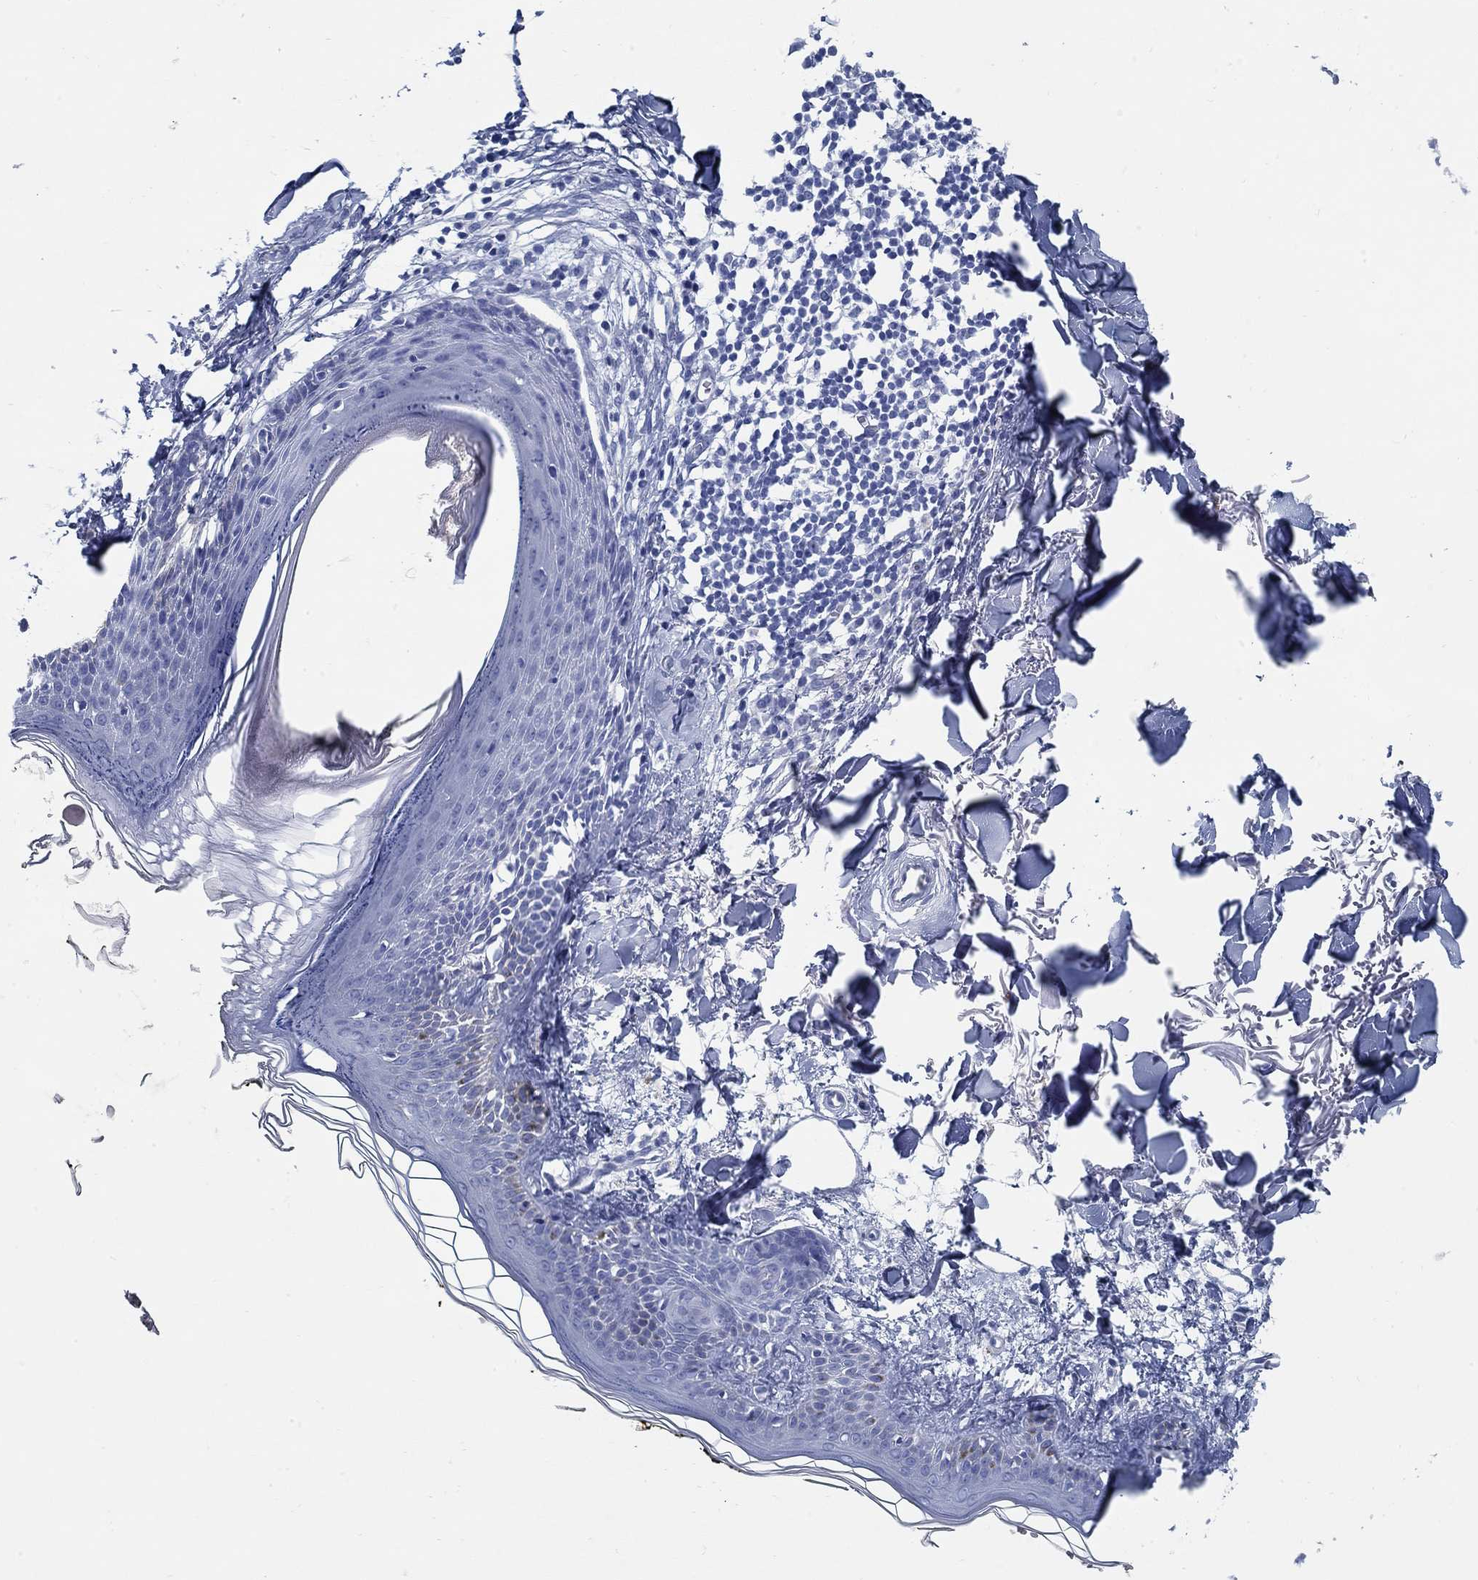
{"staining": {"intensity": "negative", "quantity": "none", "location": "none"}, "tissue": "skin", "cell_type": "Fibroblasts", "image_type": "normal", "snomed": [{"axis": "morphology", "description": "Normal tissue, NOS"}, {"axis": "topography", "description": "Skin"}], "caption": "Fibroblasts show no significant protein staining in unremarkable skin.", "gene": "SLC45A1", "patient": {"sex": "male", "age": 76}}